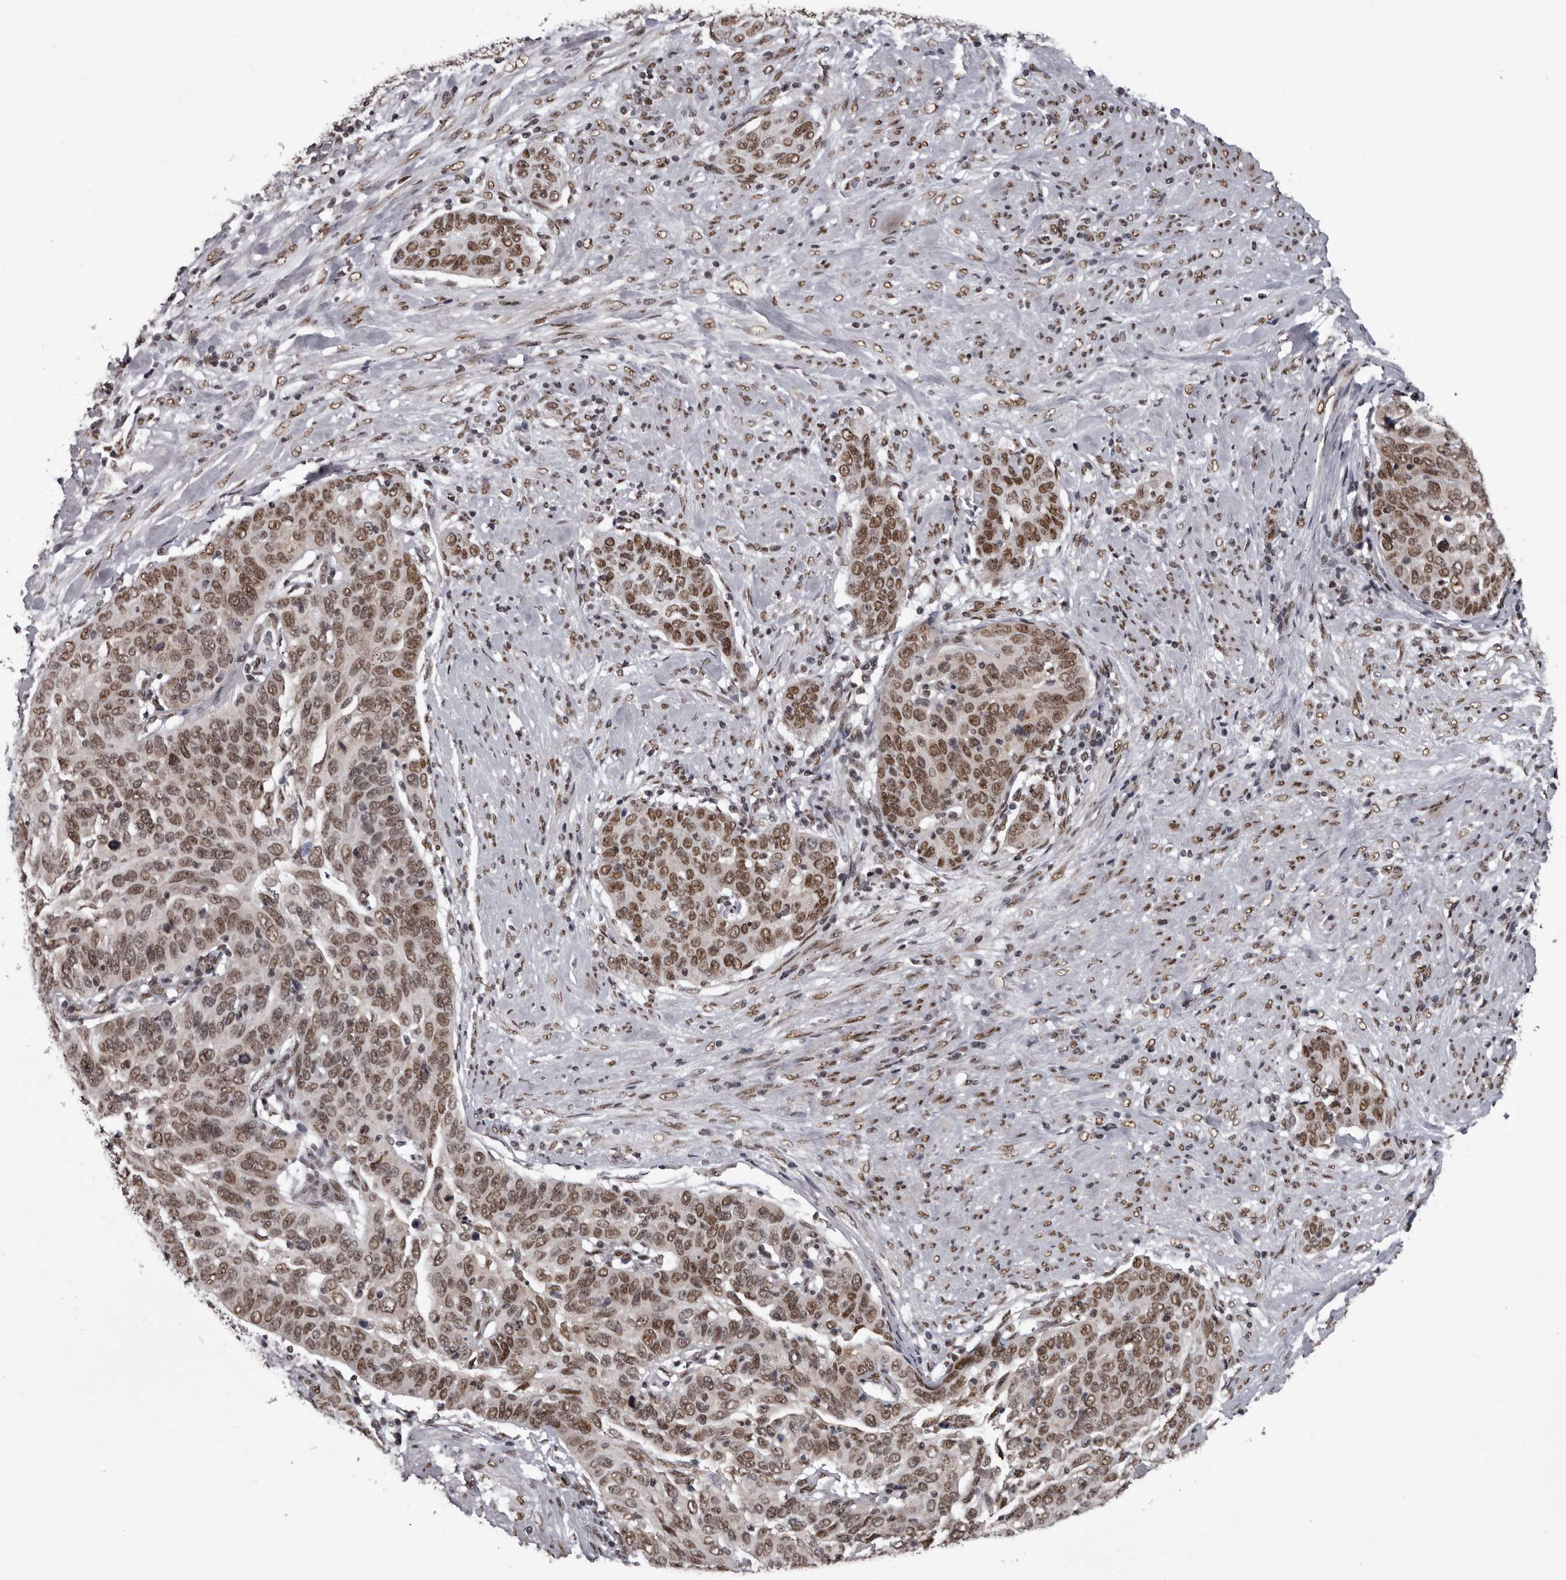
{"staining": {"intensity": "moderate", "quantity": ">75%", "location": "nuclear"}, "tissue": "cervical cancer", "cell_type": "Tumor cells", "image_type": "cancer", "snomed": [{"axis": "morphology", "description": "Squamous cell carcinoma, NOS"}, {"axis": "topography", "description": "Cervix"}], "caption": "Protein staining exhibits moderate nuclear staining in approximately >75% of tumor cells in cervical squamous cell carcinoma. (brown staining indicates protein expression, while blue staining denotes nuclei).", "gene": "NUMA1", "patient": {"sex": "female", "age": 60}}